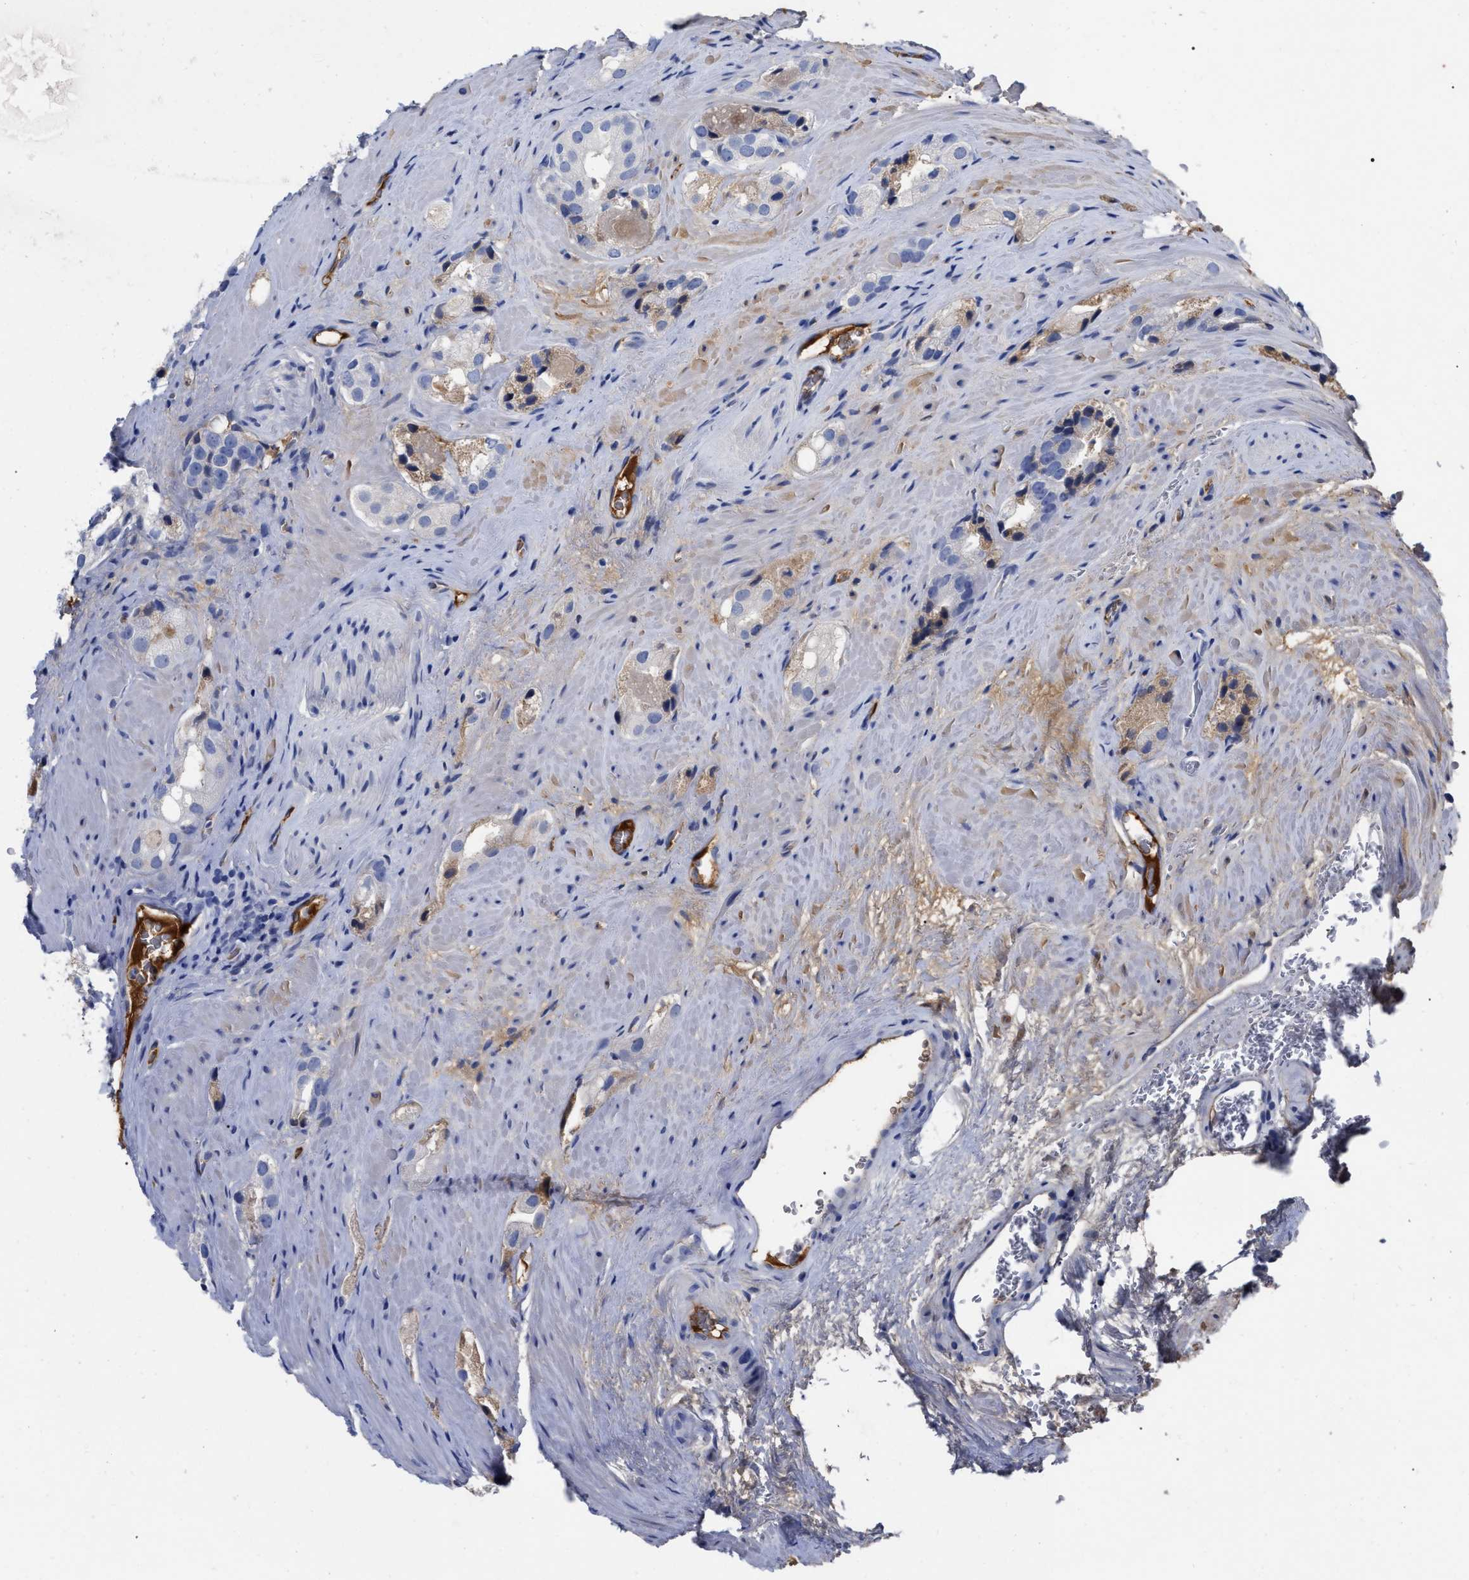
{"staining": {"intensity": "weak", "quantity": "<25%", "location": "cytoplasmic/membranous"}, "tissue": "prostate cancer", "cell_type": "Tumor cells", "image_type": "cancer", "snomed": [{"axis": "morphology", "description": "Adenocarcinoma, High grade"}, {"axis": "topography", "description": "Prostate"}], "caption": "A high-resolution image shows IHC staining of adenocarcinoma (high-grade) (prostate), which exhibits no significant positivity in tumor cells. The staining is performed using DAB (3,3'-diaminobenzidine) brown chromogen with nuclei counter-stained in using hematoxylin.", "gene": "IGHV5-51", "patient": {"sex": "male", "age": 63}}